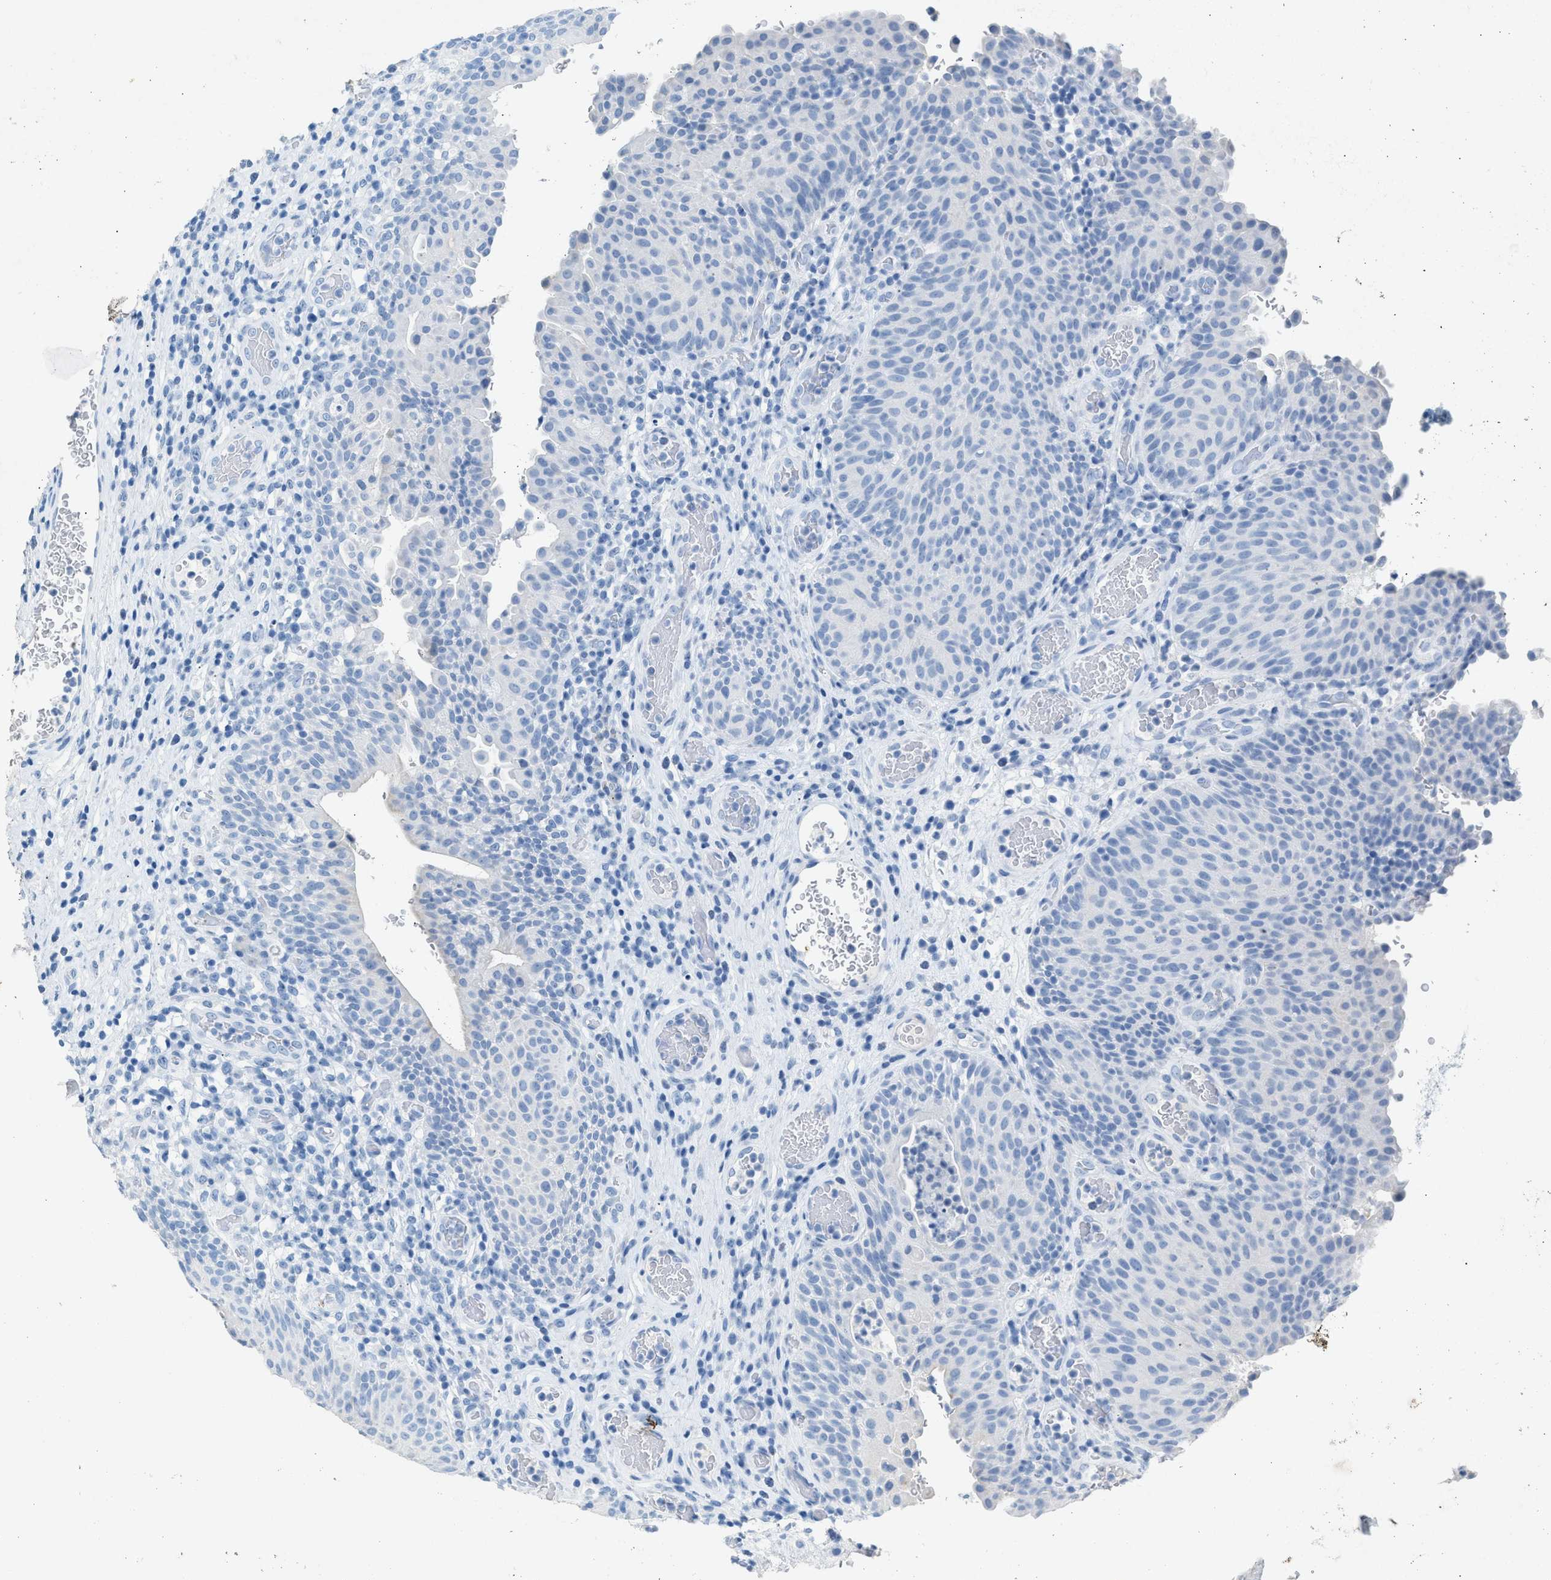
{"staining": {"intensity": "negative", "quantity": "none", "location": "none"}, "tissue": "urothelial cancer", "cell_type": "Tumor cells", "image_type": "cancer", "snomed": [{"axis": "morphology", "description": "Urothelial carcinoma, Low grade"}, {"axis": "topography", "description": "Urinary bladder"}], "caption": "Immunohistochemistry (IHC) photomicrograph of neoplastic tissue: low-grade urothelial carcinoma stained with DAB displays no significant protein expression in tumor cells.", "gene": "HHATL", "patient": {"sex": "female", "age": 75}}